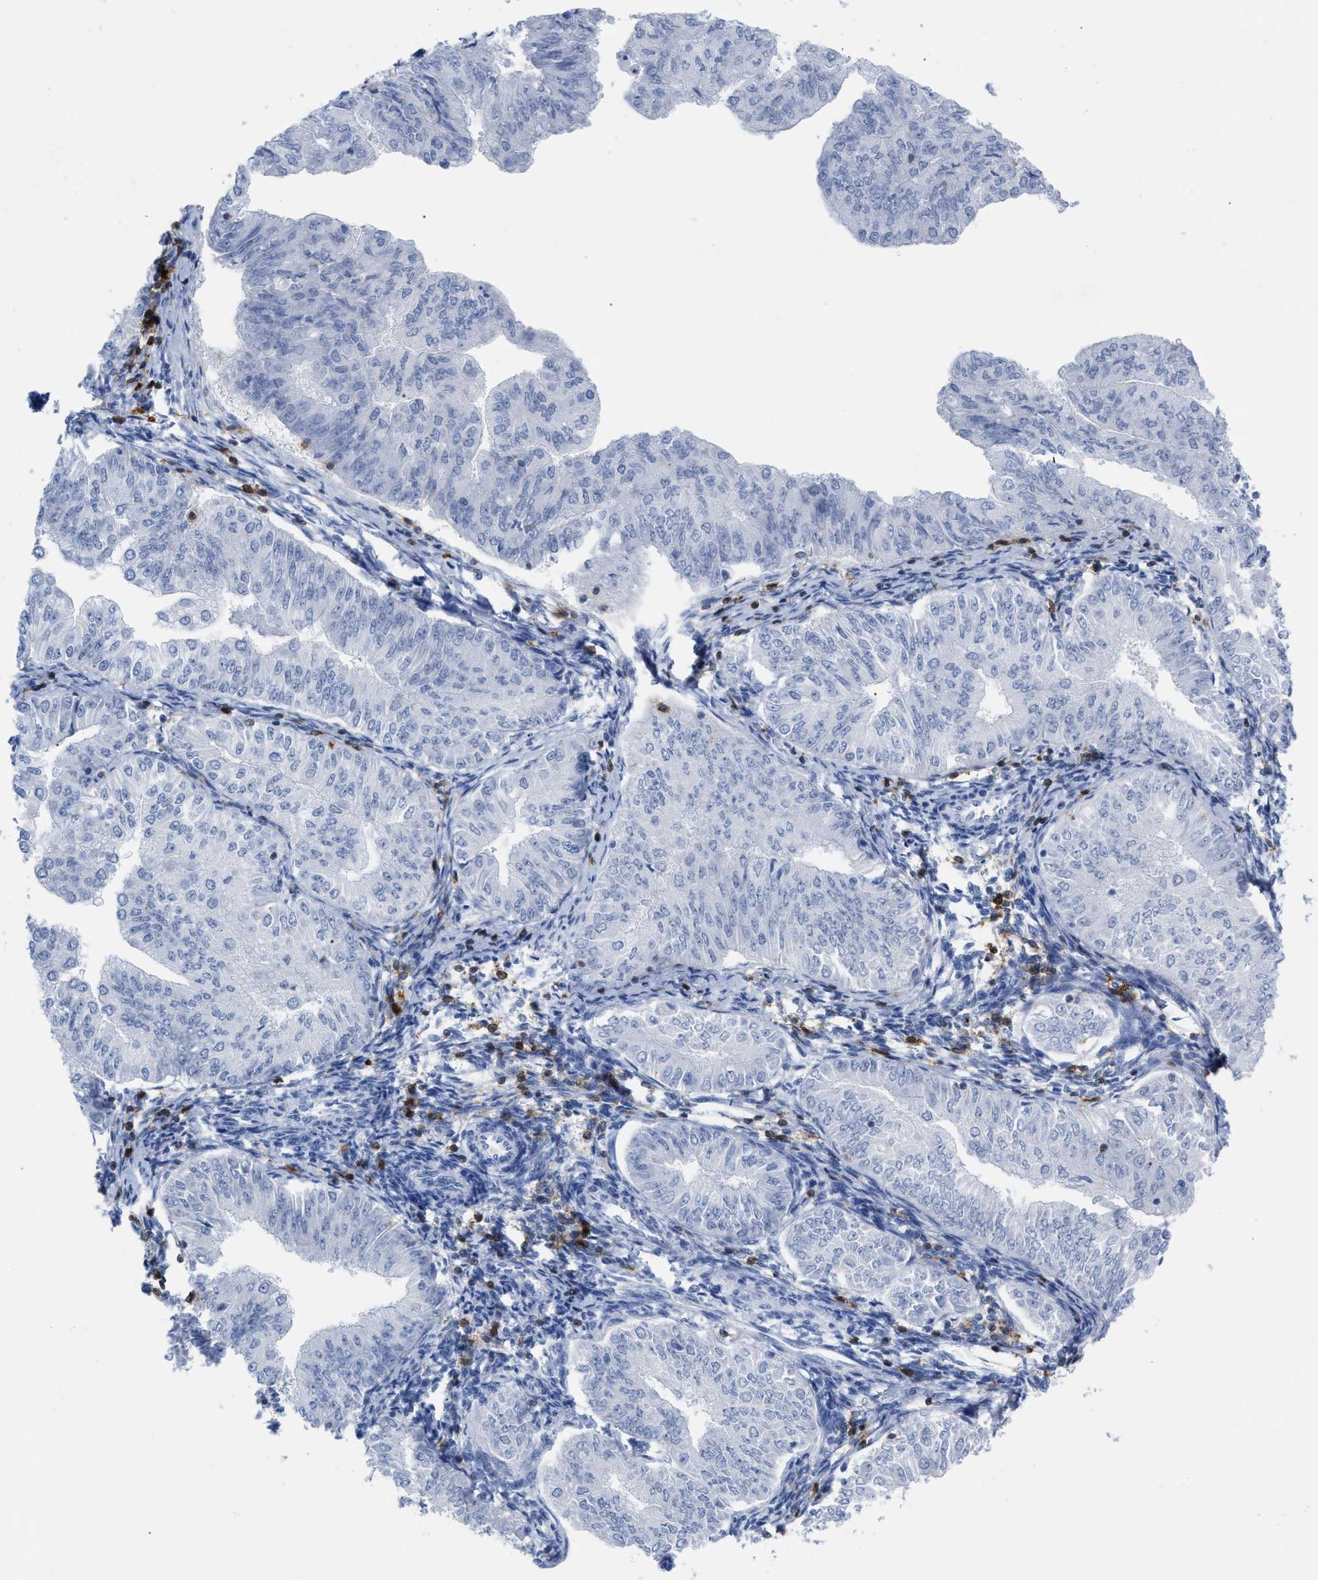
{"staining": {"intensity": "negative", "quantity": "none", "location": "none"}, "tissue": "endometrial cancer", "cell_type": "Tumor cells", "image_type": "cancer", "snomed": [{"axis": "morphology", "description": "Normal tissue, NOS"}, {"axis": "morphology", "description": "Adenocarcinoma, NOS"}, {"axis": "topography", "description": "Endometrium"}], "caption": "Tumor cells are negative for brown protein staining in endometrial cancer. (Brightfield microscopy of DAB IHC at high magnification).", "gene": "CD5", "patient": {"sex": "female", "age": 53}}